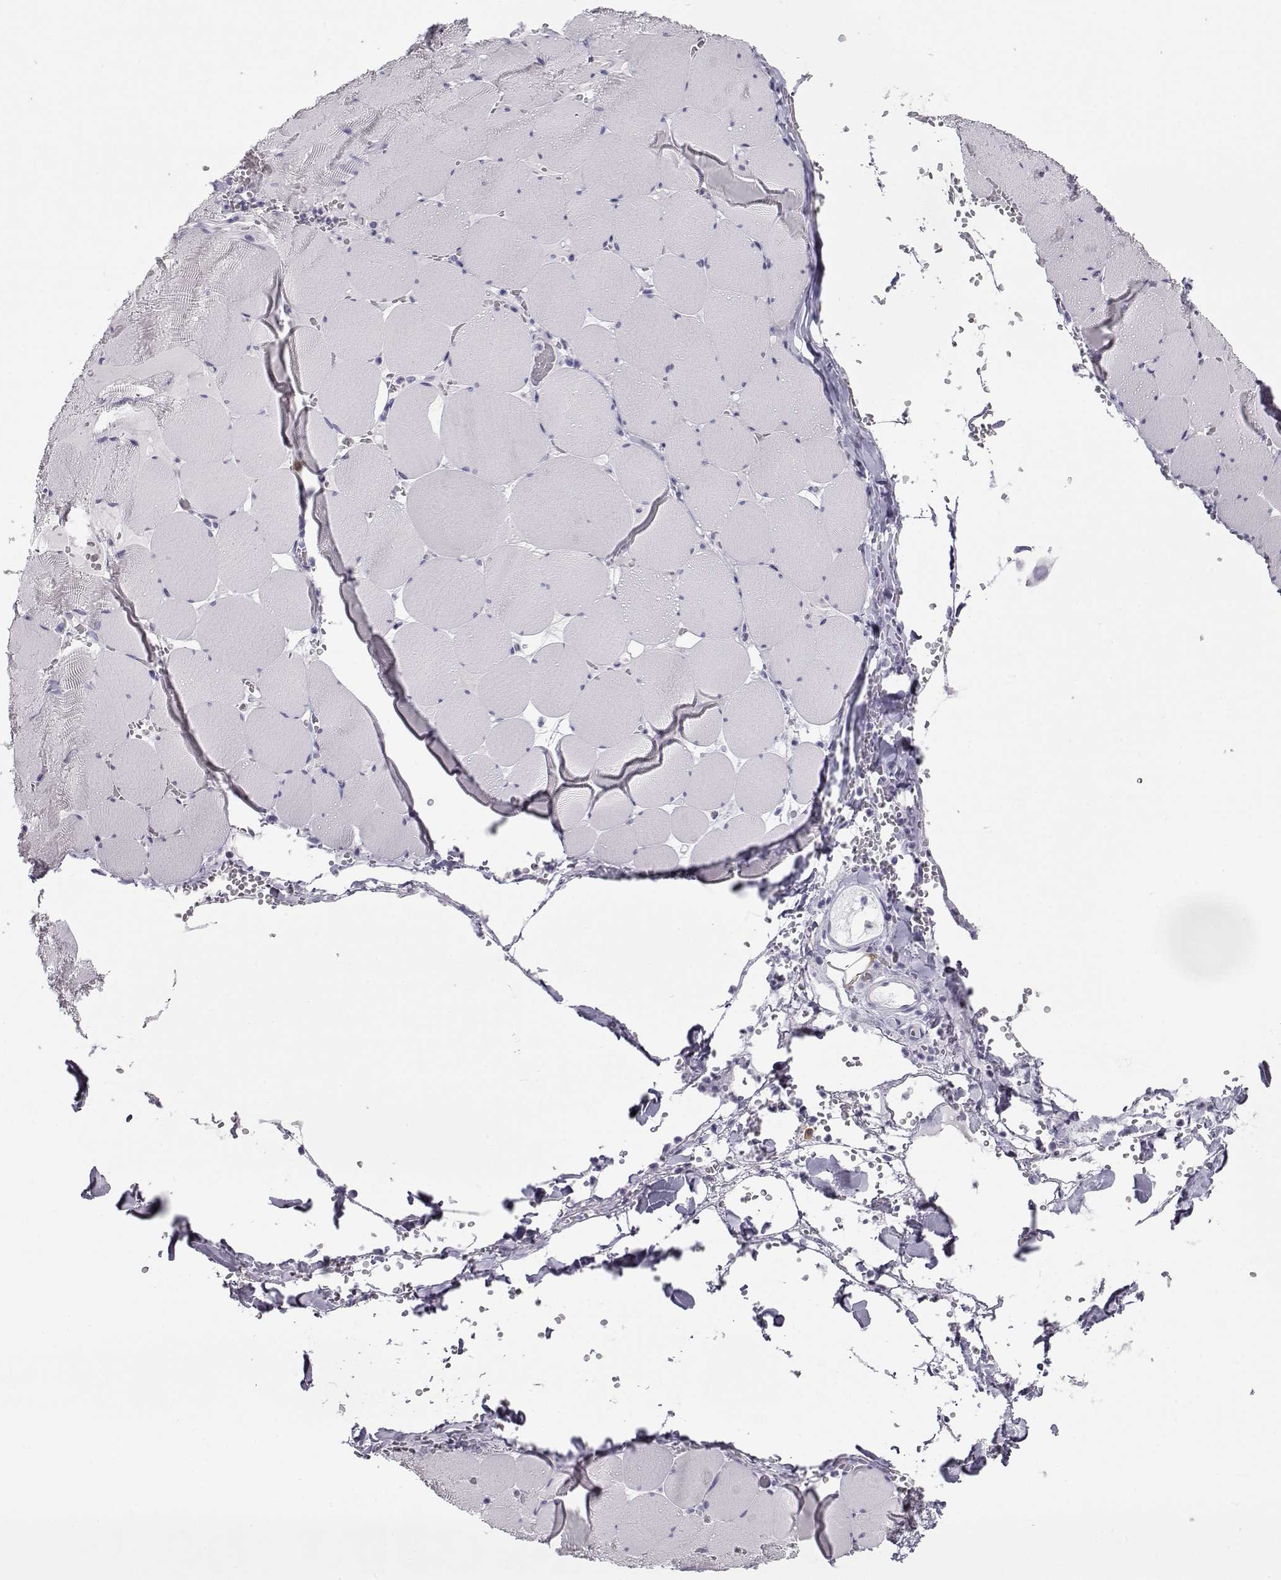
{"staining": {"intensity": "negative", "quantity": "none", "location": "none"}, "tissue": "skeletal muscle", "cell_type": "Myocytes", "image_type": "normal", "snomed": [{"axis": "morphology", "description": "Normal tissue, NOS"}, {"axis": "morphology", "description": "Malignant melanoma, Metastatic site"}, {"axis": "topography", "description": "Skeletal muscle"}], "caption": "This is an IHC micrograph of benign skeletal muscle. There is no expression in myocytes.", "gene": "CABS1", "patient": {"sex": "male", "age": 50}}